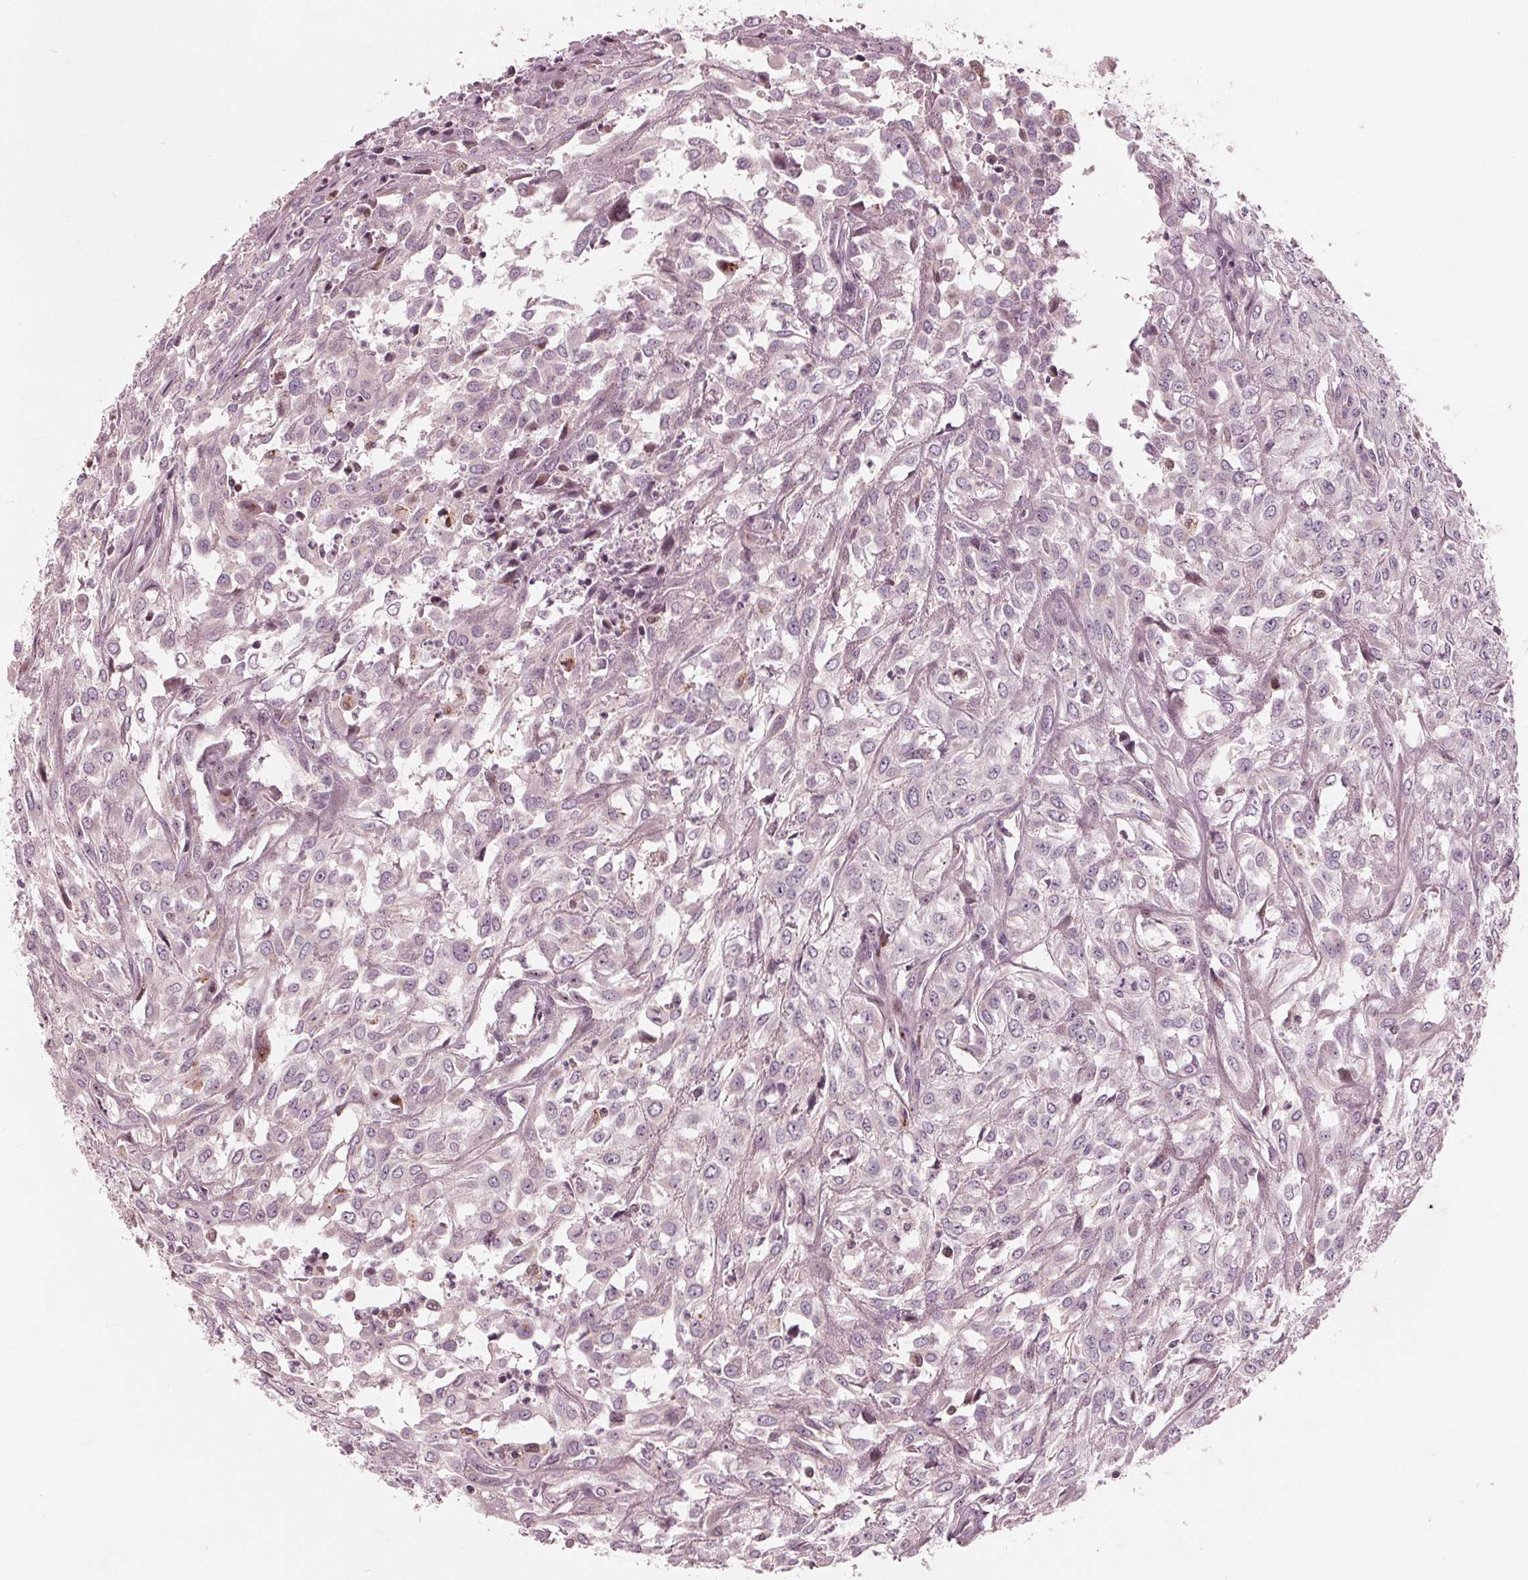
{"staining": {"intensity": "moderate", "quantity": "<25%", "location": "nuclear"}, "tissue": "urothelial cancer", "cell_type": "Tumor cells", "image_type": "cancer", "snomed": [{"axis": "morphology", "description": "Urothelial carcinoma, High grade"}, {"axis": "topography", "description": "Urinary bladder"}], "caption": "This is a histology image of immunohistochemistry staining of high-grade urothelial carcinoma, which shows moderate positivity in the nuclear of tumor cells.", "gene": "NUP210", "patient": {"sex": "male", "age": 67}}